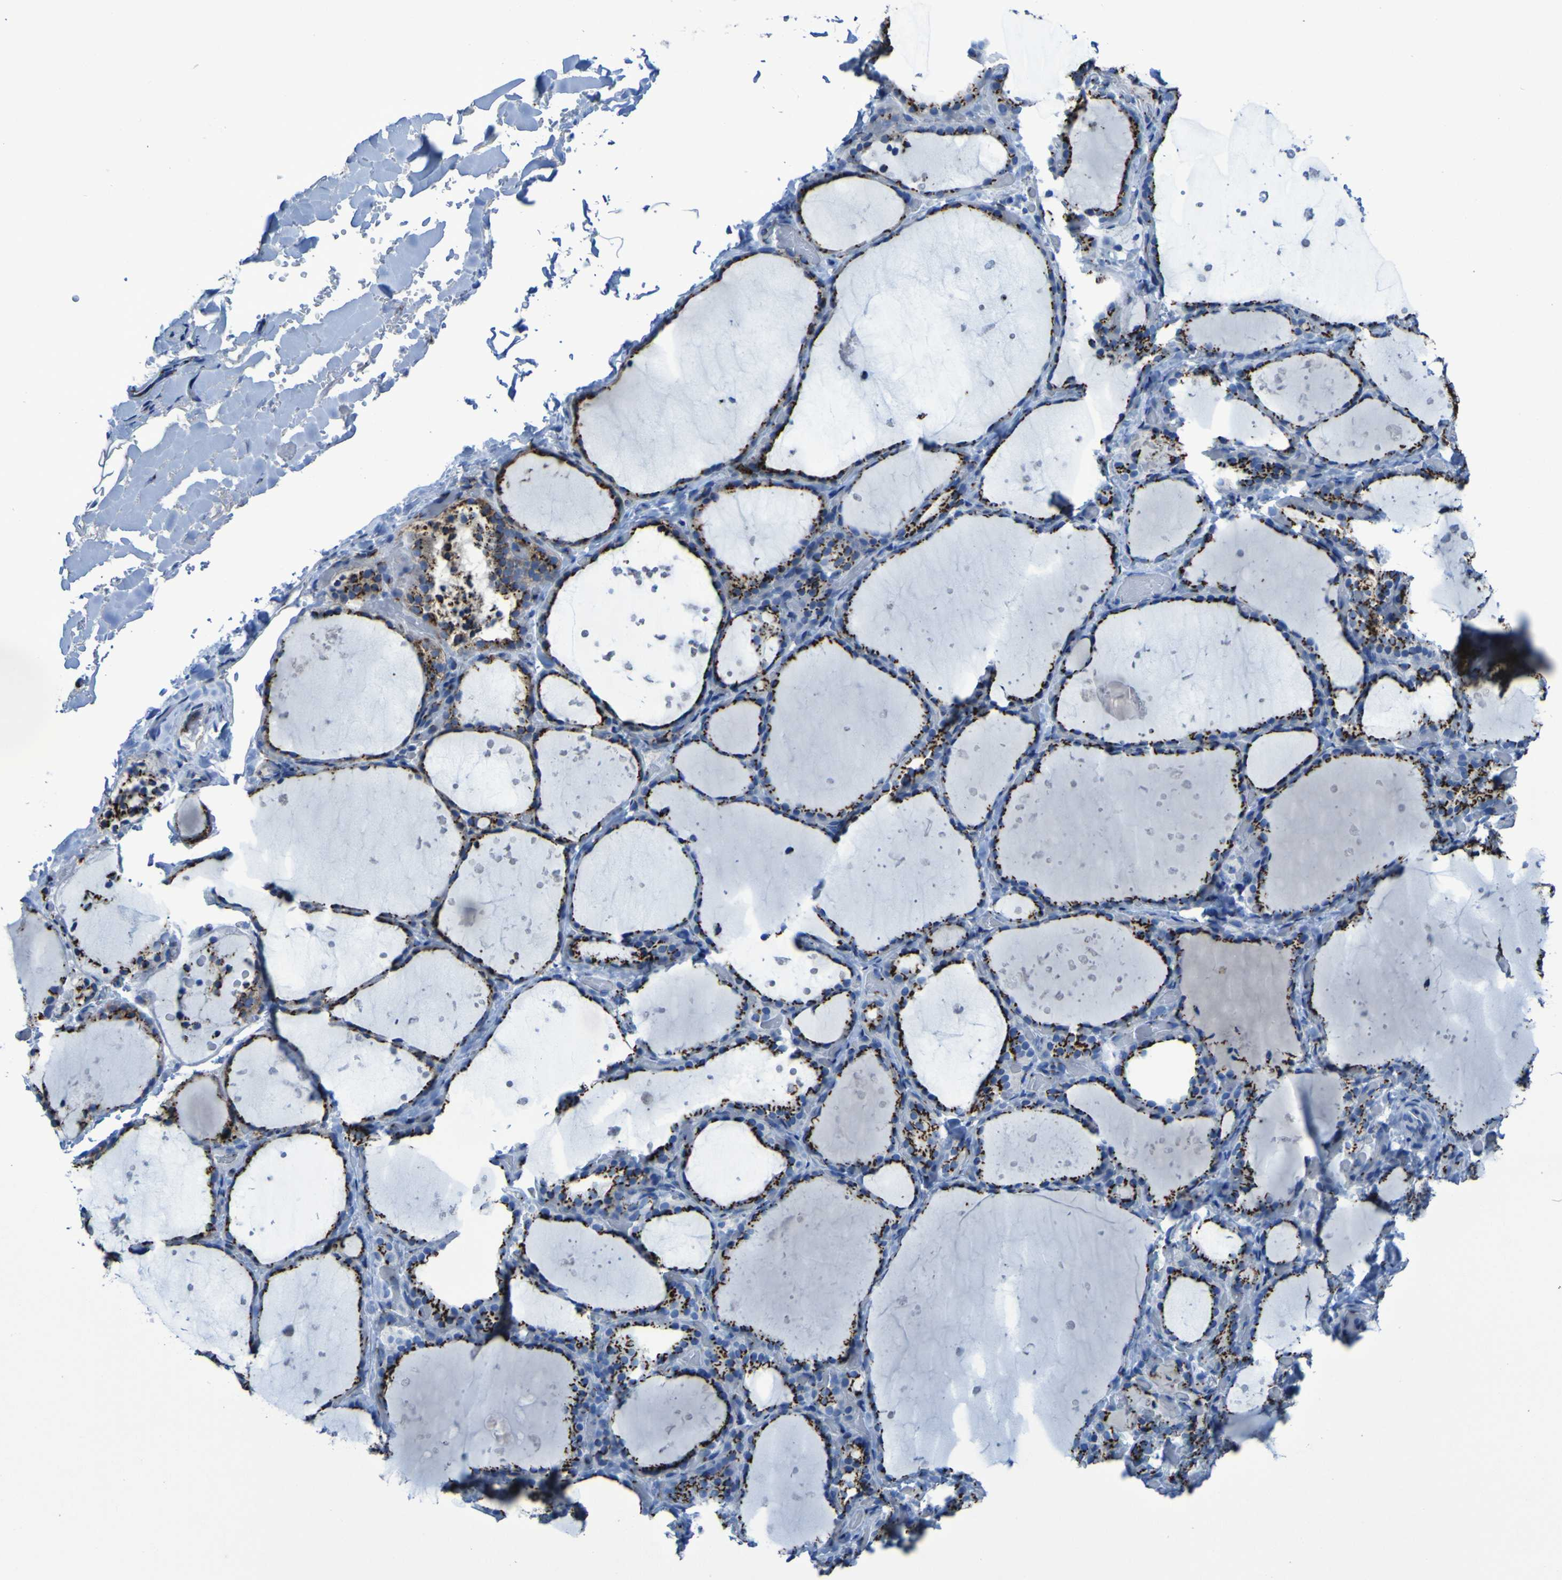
{"staining": {"intensity": "strong", "quantity": ">75%", "location": "cytoplasmic/membranous"}, "tissue": "thyroid gland", "cell_type": "Glandular cells", "image_type": "normal", "snomed": [{"axis": "morphology", "description": "Normal tissue, NOS"}, {"axis": "topography", "description": "Thyroid gland"}], "caption": "This is a photomicrograph of immunohistochemistry staining of normal thyroid gland, which shows strong positivity in the cytoplasmic/membranous of glandular cells.", "gene": "GOLM1", "patient": {"sex": "female", "age": 44}}